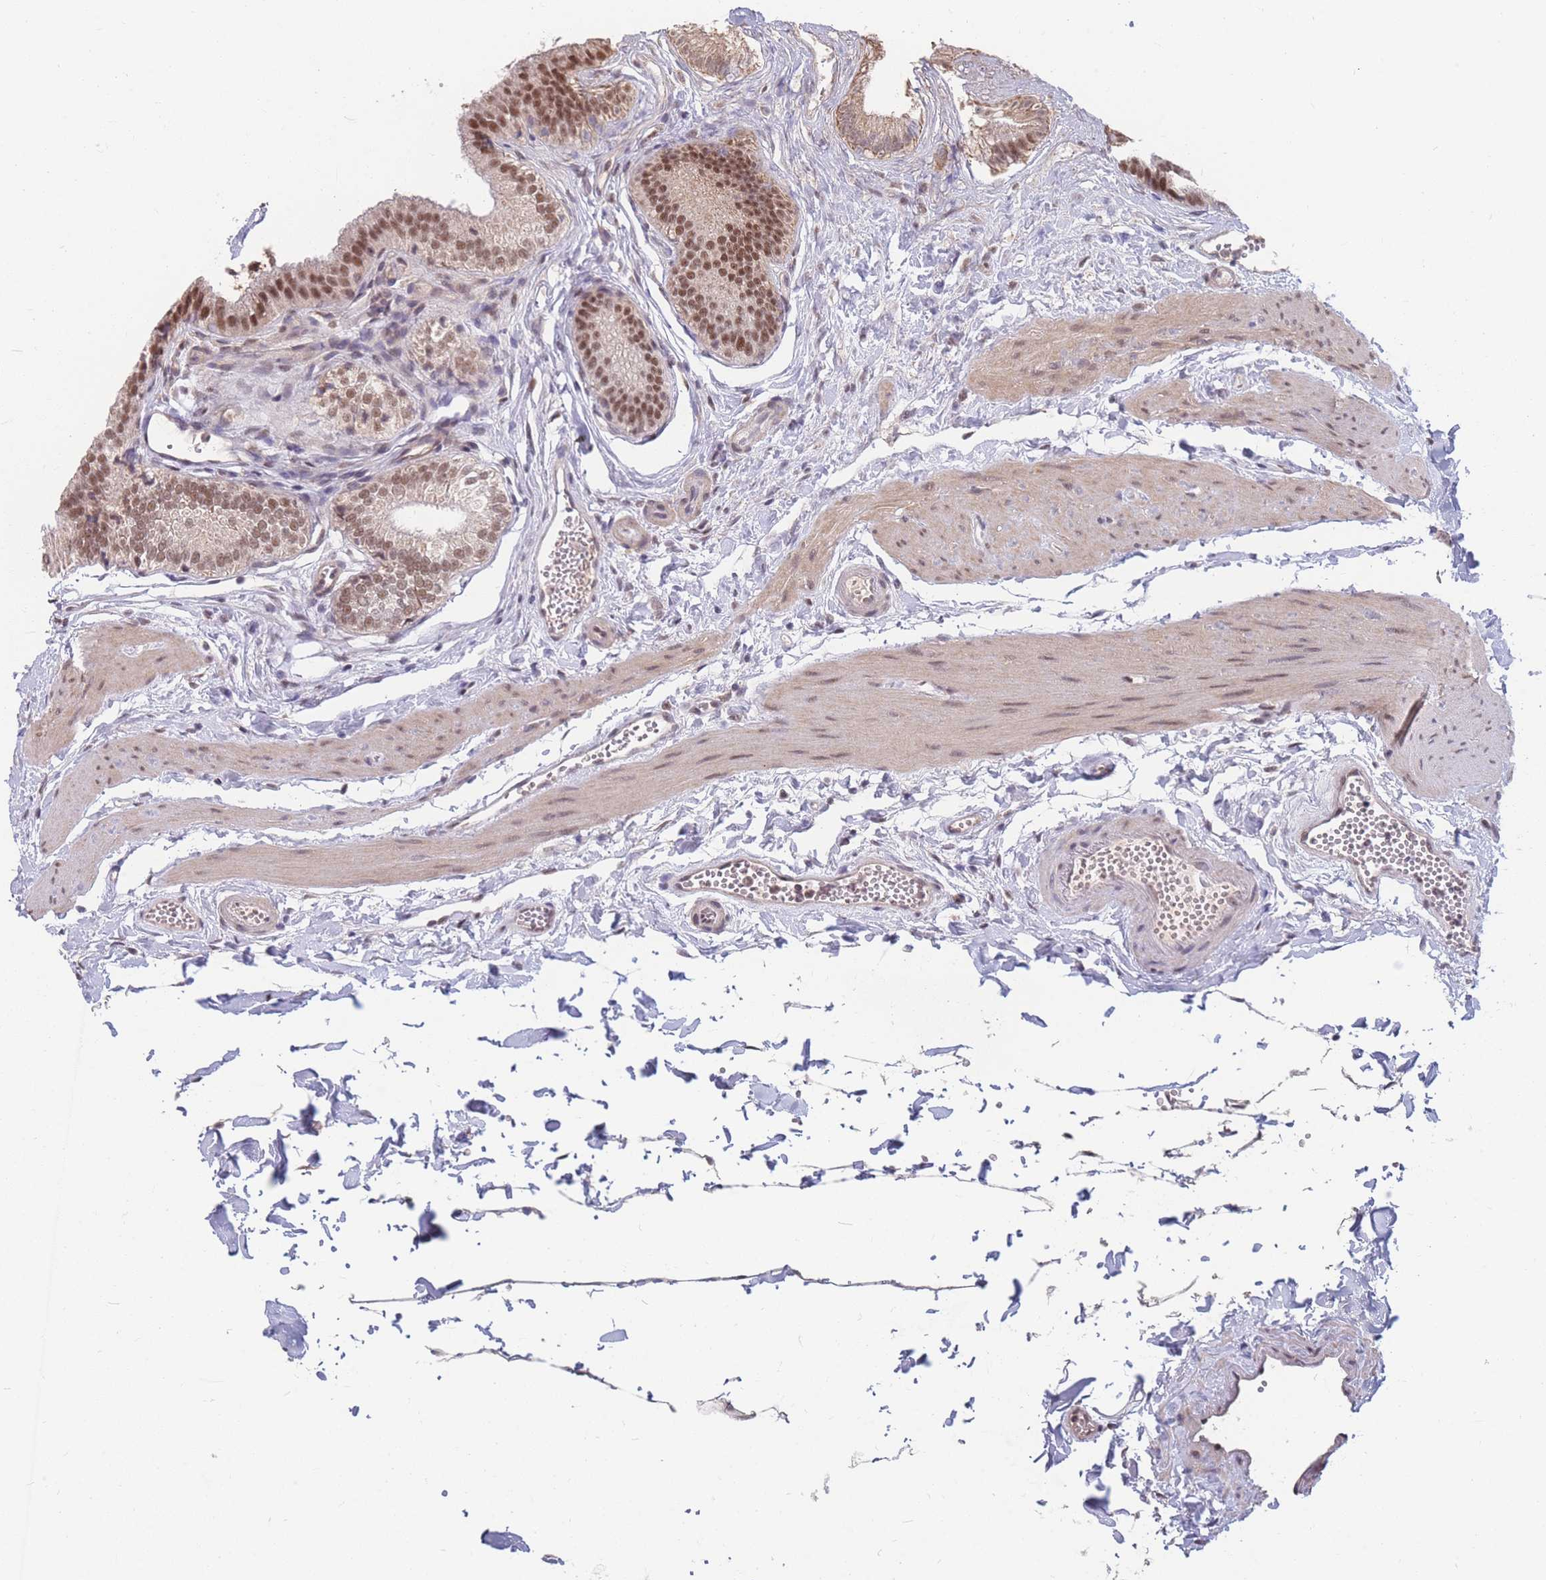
{"staining": {"intensity": "moderate", "quantity": ">75%", "location": "nuclear"}, "tissue": "gallbladder", "cell_type": "Glandular cells", "image_type": "normal", "snomed": [{"axis": "morphology", "description": "Normal tissue, NOS"}, {"axis": "topography", "description": "Gallbladder"}], "caption": "Immunohistochemistry (IHC) photomicrograph of benign gallbladder: human gallbladder stained using immunohistochemistry (IHC) exhibits medium levels of moderate protein expression localized specifically in the nuclear of glandular cells, appearing as a nuclear brown color.", "gene": "SNRPA1", "patient": {"sex": "female", "age": 54}}